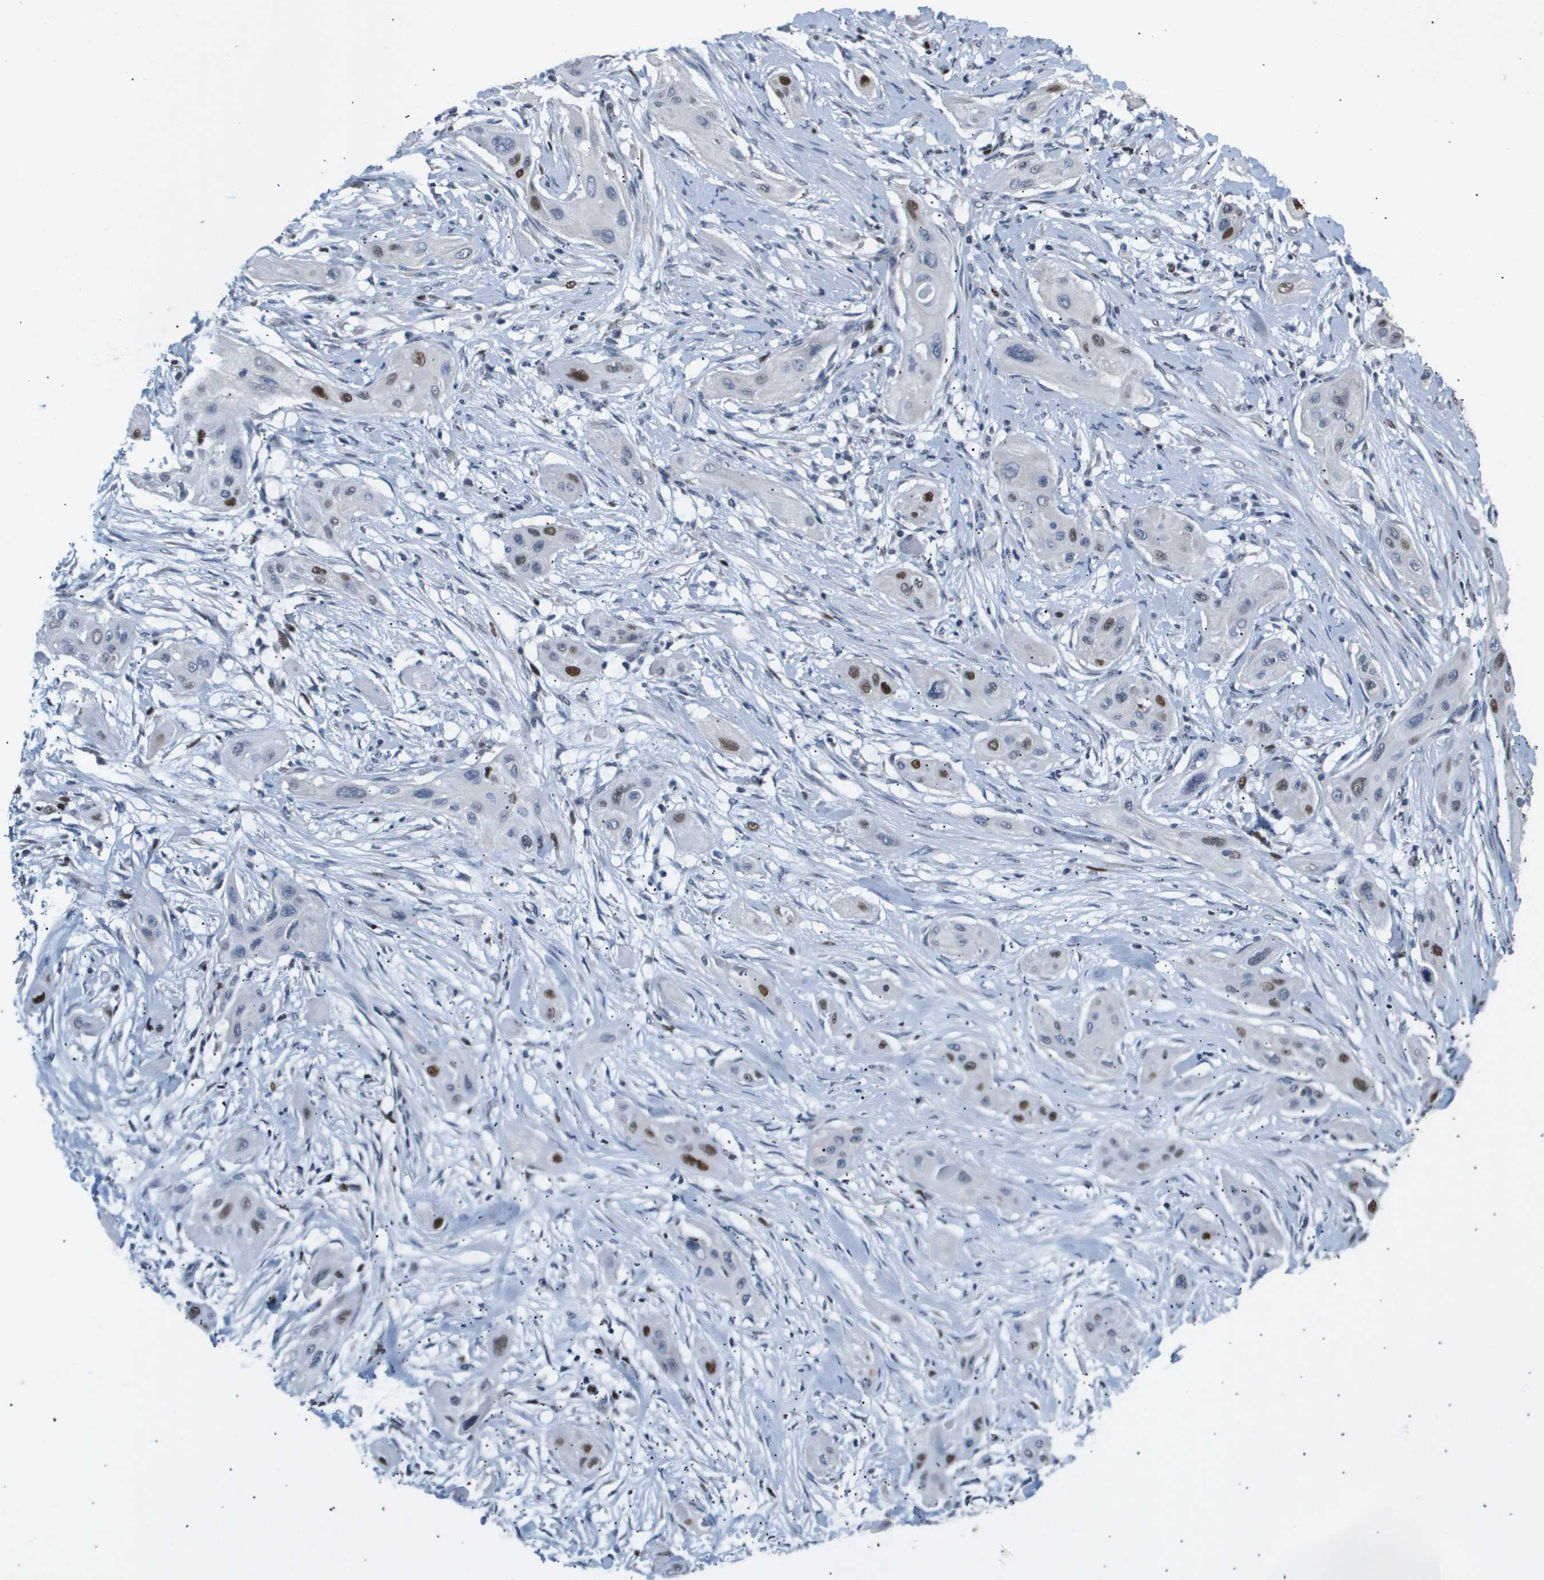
{"staining": {"intensity": "strong", "quantity": "<25%", "location": "nuclear"}, "tissue": "lung cancer", "cell_type": "Tumor cells", "image_type": "cancer", "snomed": [{"axis": "morphology", "description": "Squamous cell carcinoma, NOS"}, {"axis": "topography", "description": "Lung"}], "caption": "The immunohistochemical stain highlights strong nuclear positivity in tumor cells of lung cancer tissue.", "gene": "ANAPC2", "patient": {"sex": "female", "age": 47}}